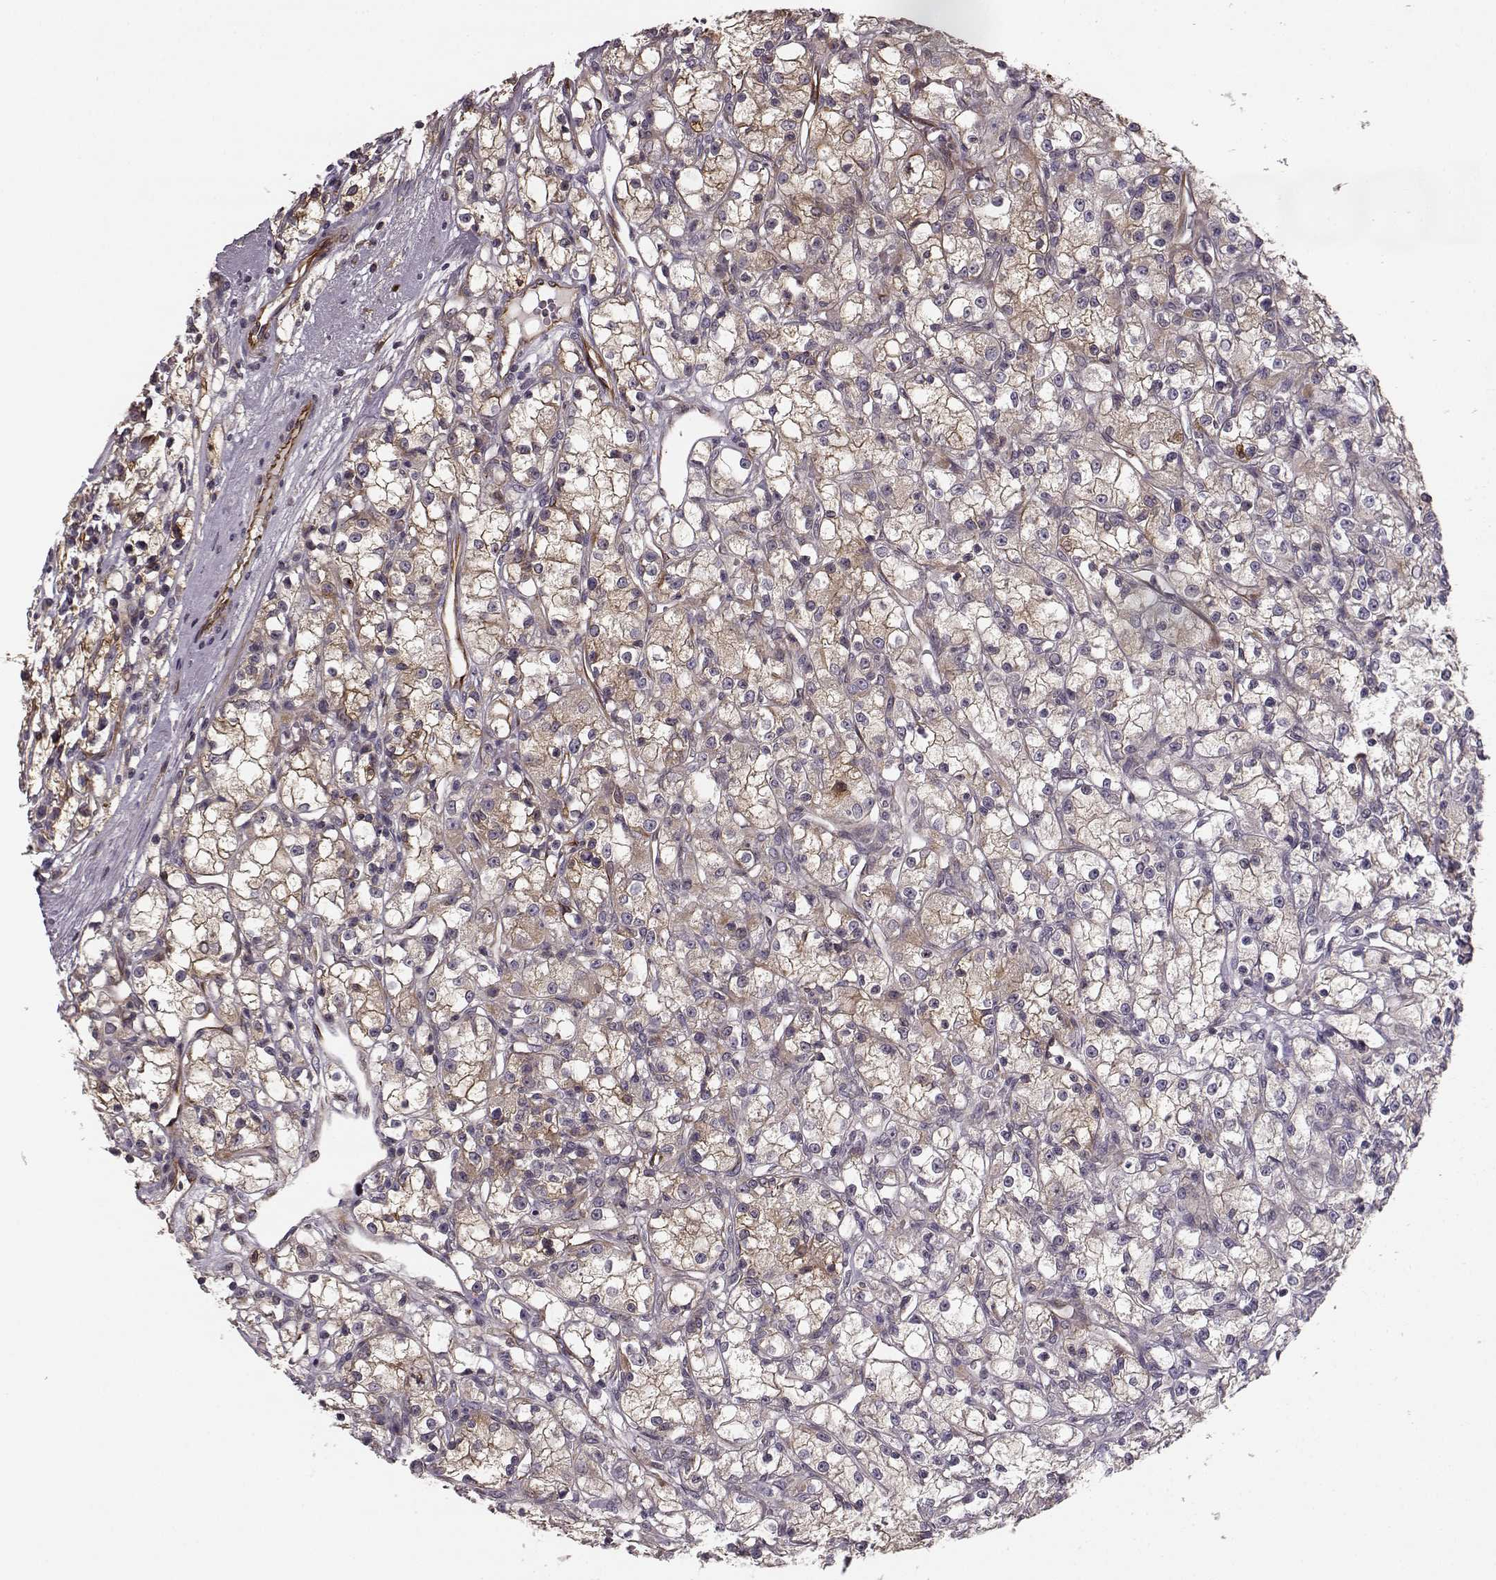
{"staining": {"intensity": "weak", "quantity": ">75%", "location": "cytoplasmic/membranous"}, "tissue": "renal cancer", "cell_type": "Tumor cells", "image_type": "cancer", "snomed": [{"axis": "morphology", "description": "Adenocarcinoma, NOS"}, {"axis": "topography", "description": "Kidney"}], "caption": "Adenocarcinoma (renal) stained for a protein (brown) reveals weak cytoplasmic/membranous positive positivity in about >75% of tumor cells.", "gene": "MTR", "patient": {"sex": "female", "age": 59}}